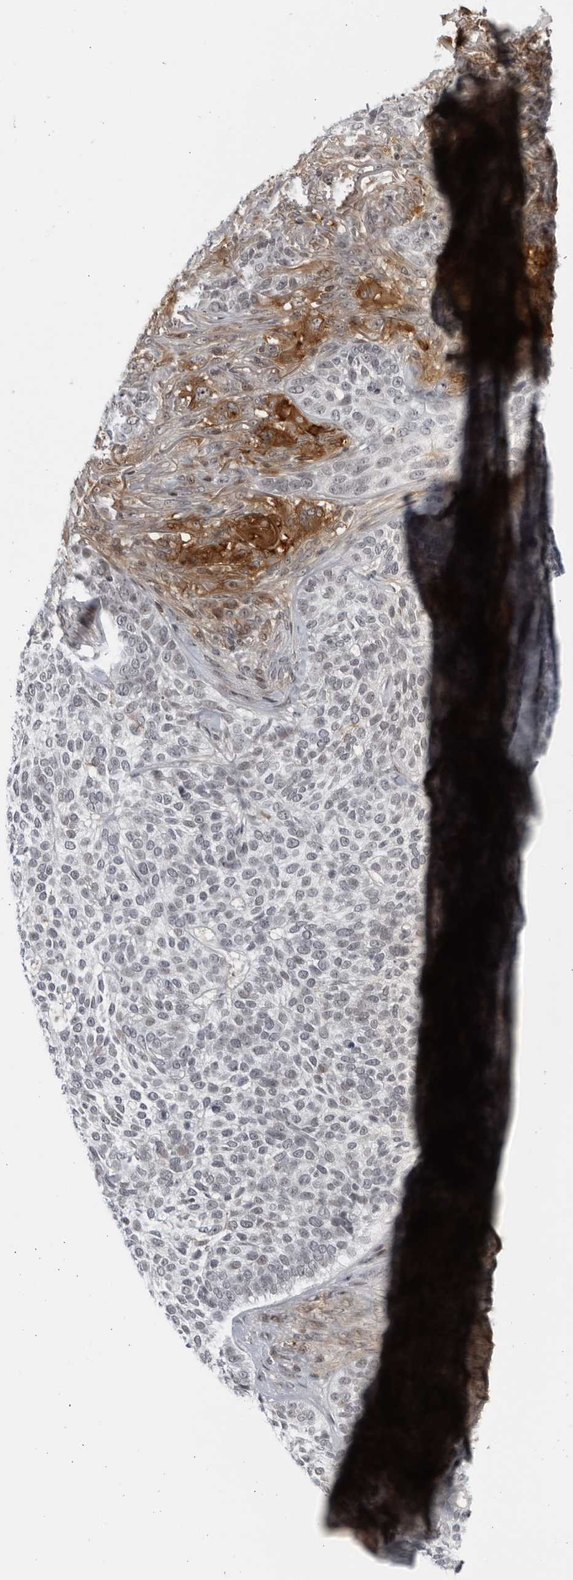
{"staining": {"intensity": "negative", "quantity": "none", "location": "none"}, "tissue": "skin cancer", "cell_type": "Tumor cells", "image_type": "cancer", "snomed": [{"axis": "morphology", "description": "Basal cell carcinoma"}, {"axis": "topography", "description": "Skin"}], "caption": "There is no significant staining in tumor cells of skin basal cell carcinoma. The staining is performed using DAB (3,3'-diaminobenzidine) brown chromogen with nuclei counter-stained in using hematoxylin.", "gene": "DTL", "patient": {"sex": "female", "age": 64}}